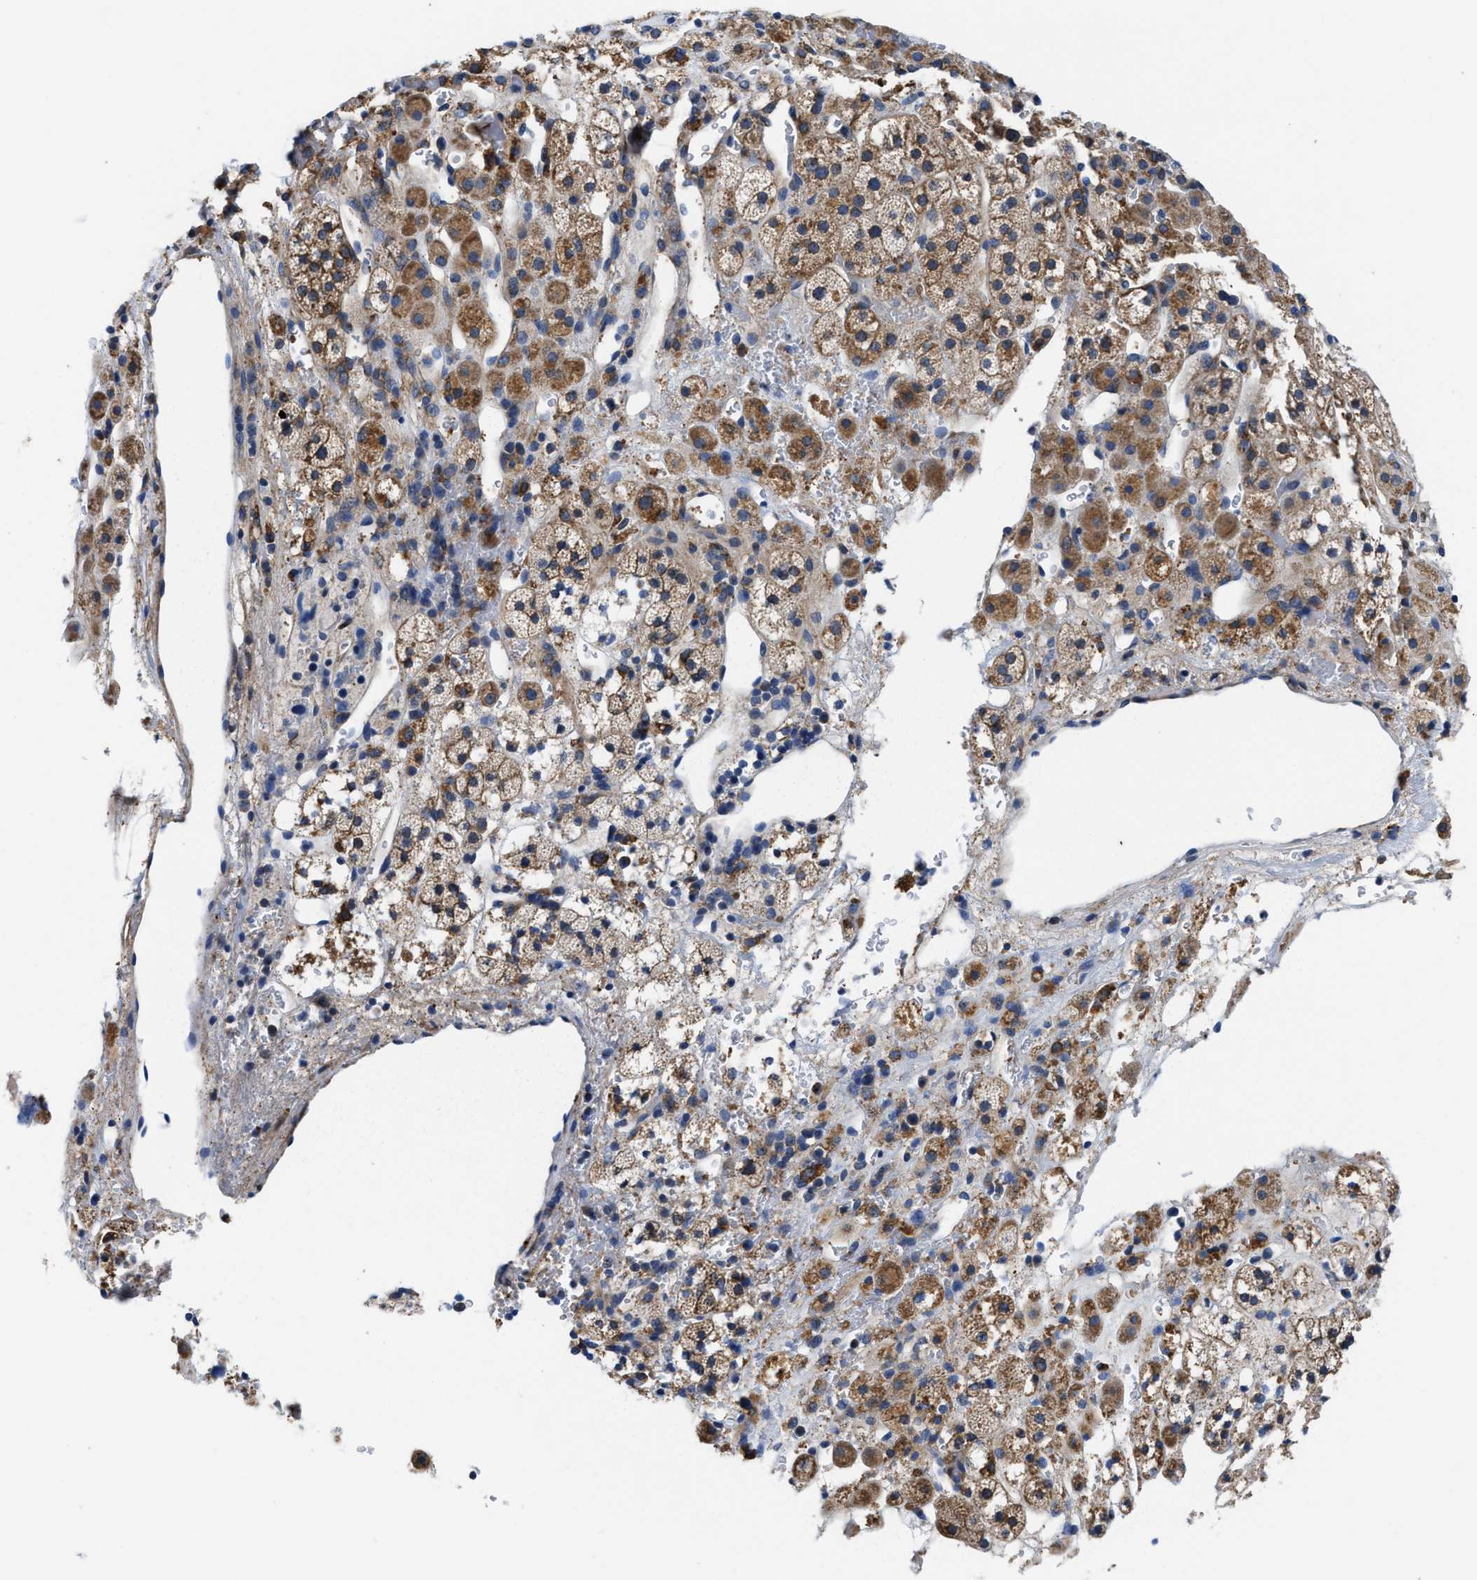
{"staining": {"intensity": "moderate", "quantity": ">75%", "location": "cytoplasmic/membranous"}, "tissue": "adrenal gland", "cell_type": "Glandular cells", "image_type": "normal", "snomed": [{"axis": "morphology", "description": "Normal tissue, NOS"}, {"axis": "topography", "description": "Adrenal gland"}], "caption": "High-magnification brightfield microscopy of unremarkable adrenal gland stained with DAB (brown) and counterstained with hematoxylin (blue). glandular cells exhibit moderate cytoplasmic/membranous positivity is appreciated in approximately>75% of cells. (IHC, brightfield microscopy, high magnification).", "gene": "TMEM30A", "patient": {"sex": "male", "age": 56}}